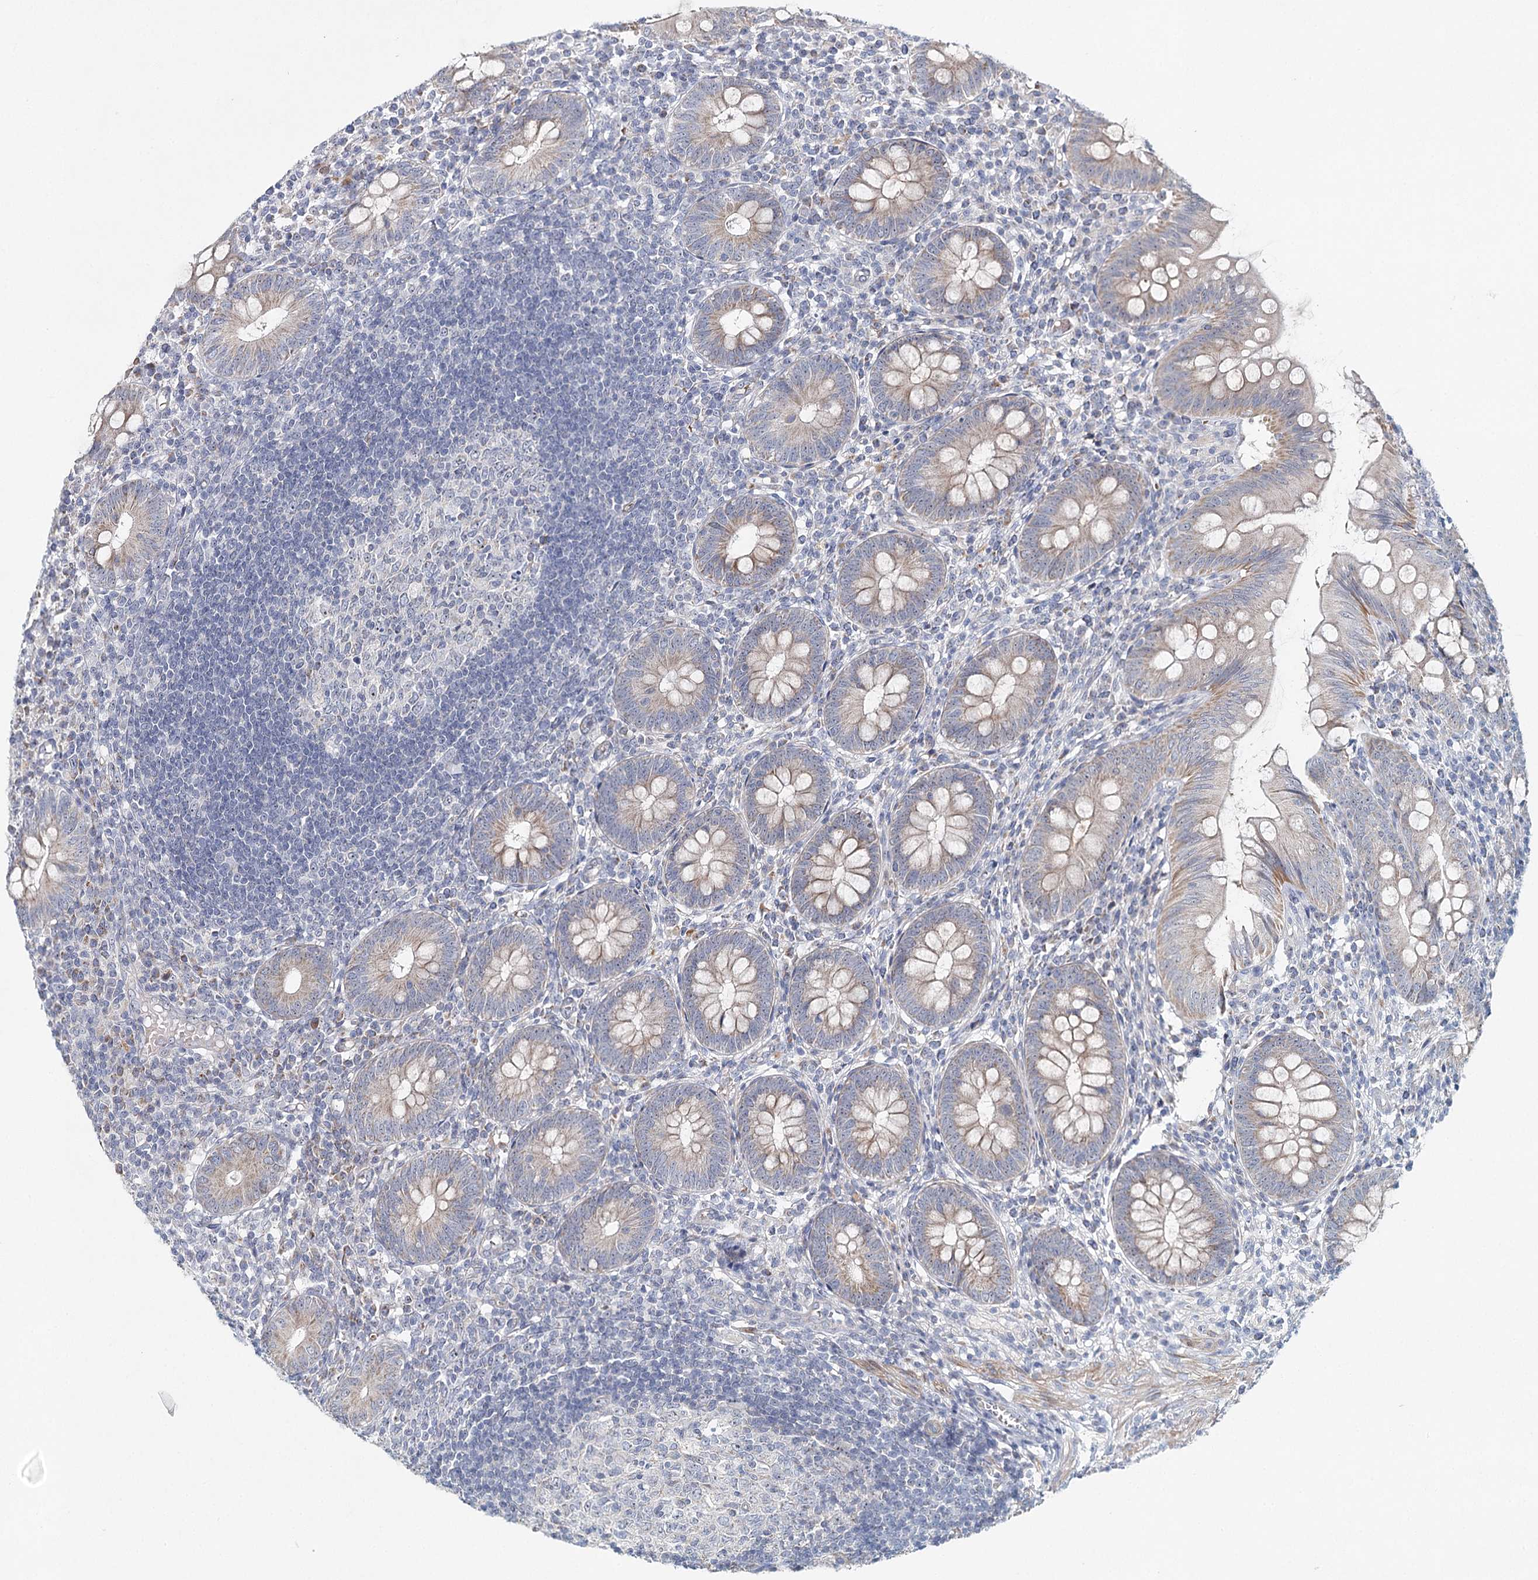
{"staining": {"intensity": "moderate", "quantity": ">75%", "location": "cytoplasmic/membranous"}, "tissue": "appendix", "cell_type": "Glandular cells", "image_type": "normal", "snomed": [{"axis": "morphology", "description": "Normal tissue, NOS"}, {"axis": "topography", "description": "Appendix"}], "caption": "Brown immunohistochemical staining in unremarkable human appendix reveals moderate cytoplasmic/membranous positivity in approximately >75% of glandular cells.", "gene": "RBM43", "patient": {"sex": "male", "age": 14}}